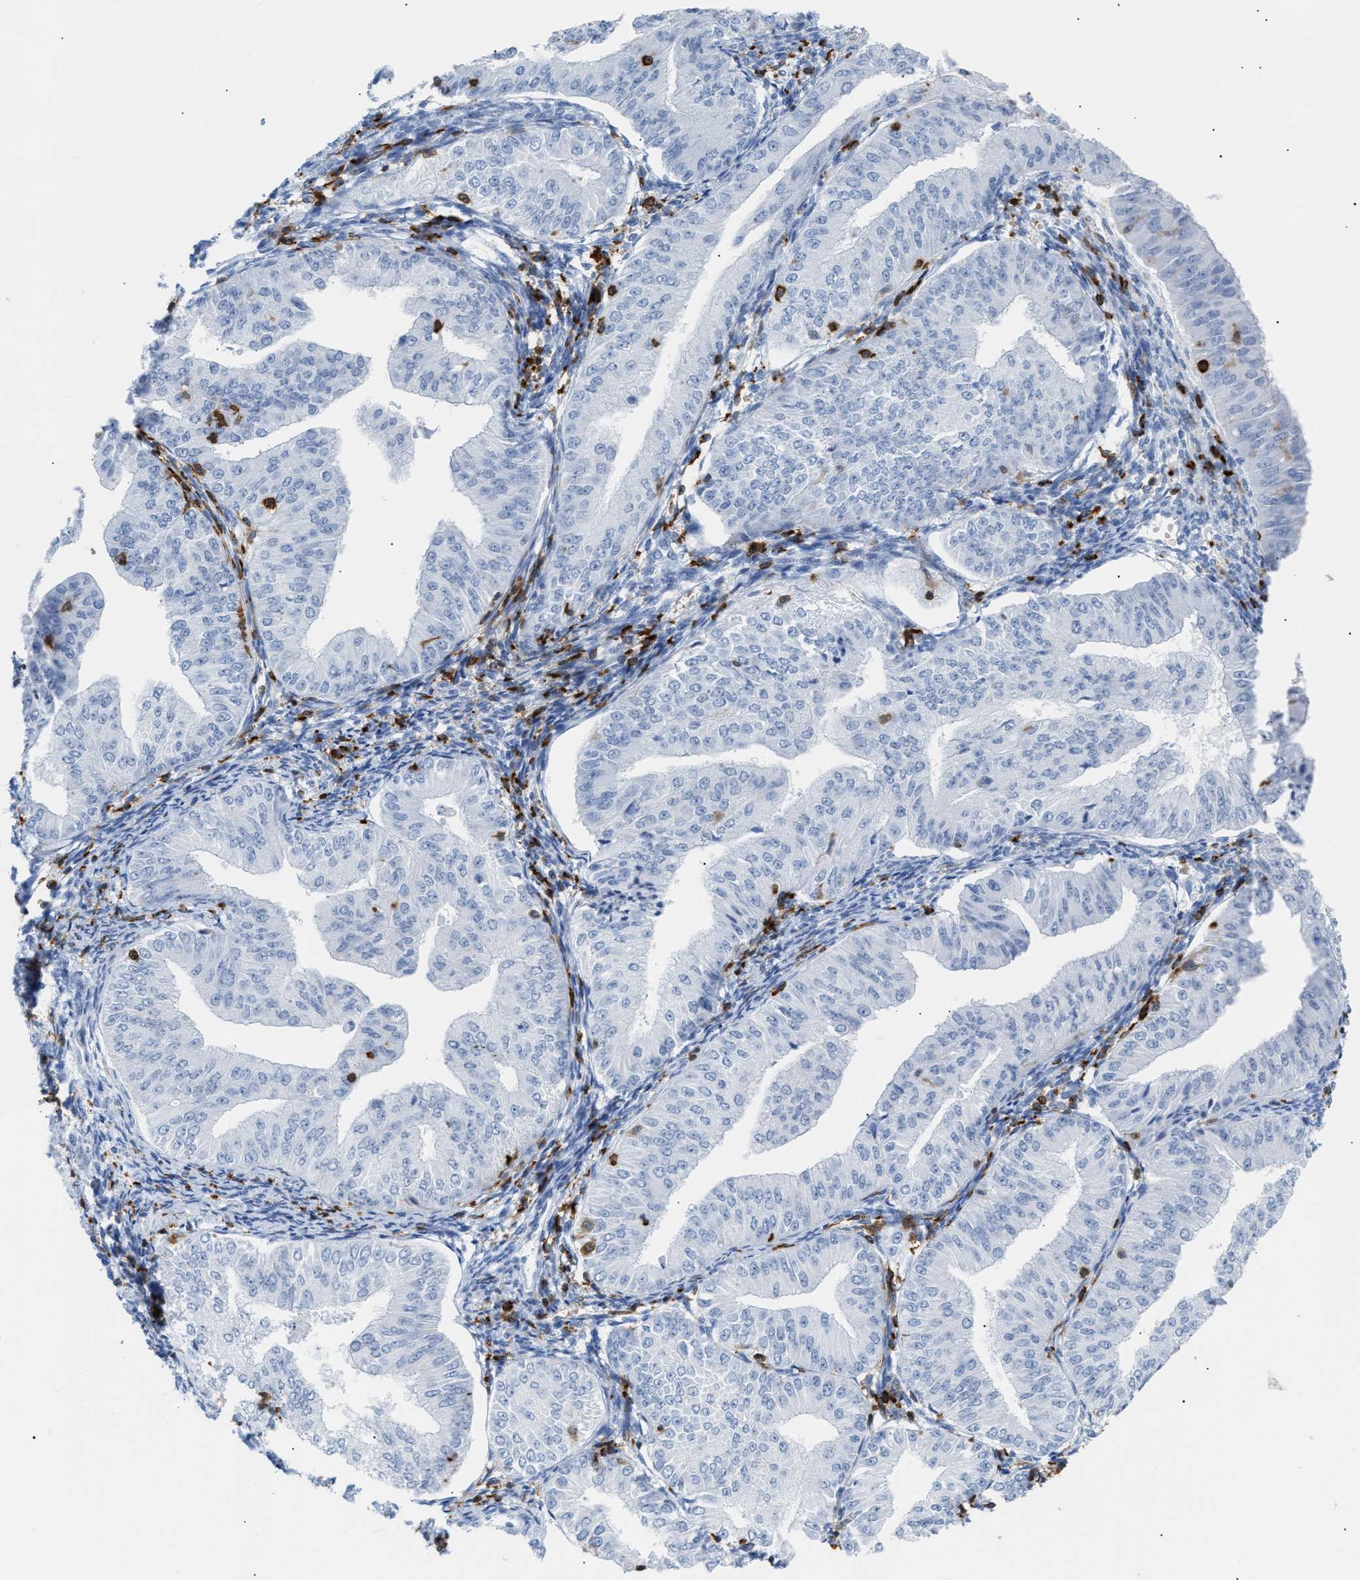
{"staining": {"intensity": "negative", "quantity": "none", "location": "none"}, "tissue": "endometrial cancer", "cell_type": "Tumor cells", "image_type": "cancer", "snomed": [{"axis": "morphology", "description": "Normal tissue, NOS"}, {"axis": "morphology", "description": "Adenocarcinoma, NOS"}, {"axis": "topography", "description": "Endometrium"}], "caption": "This is a histopathology image of immunohistochemistry staining of endometrial cancer, which shows no staining in tumor cells.", "gene": "LCP1", "patient": {"sex": "female", "age": 53}}